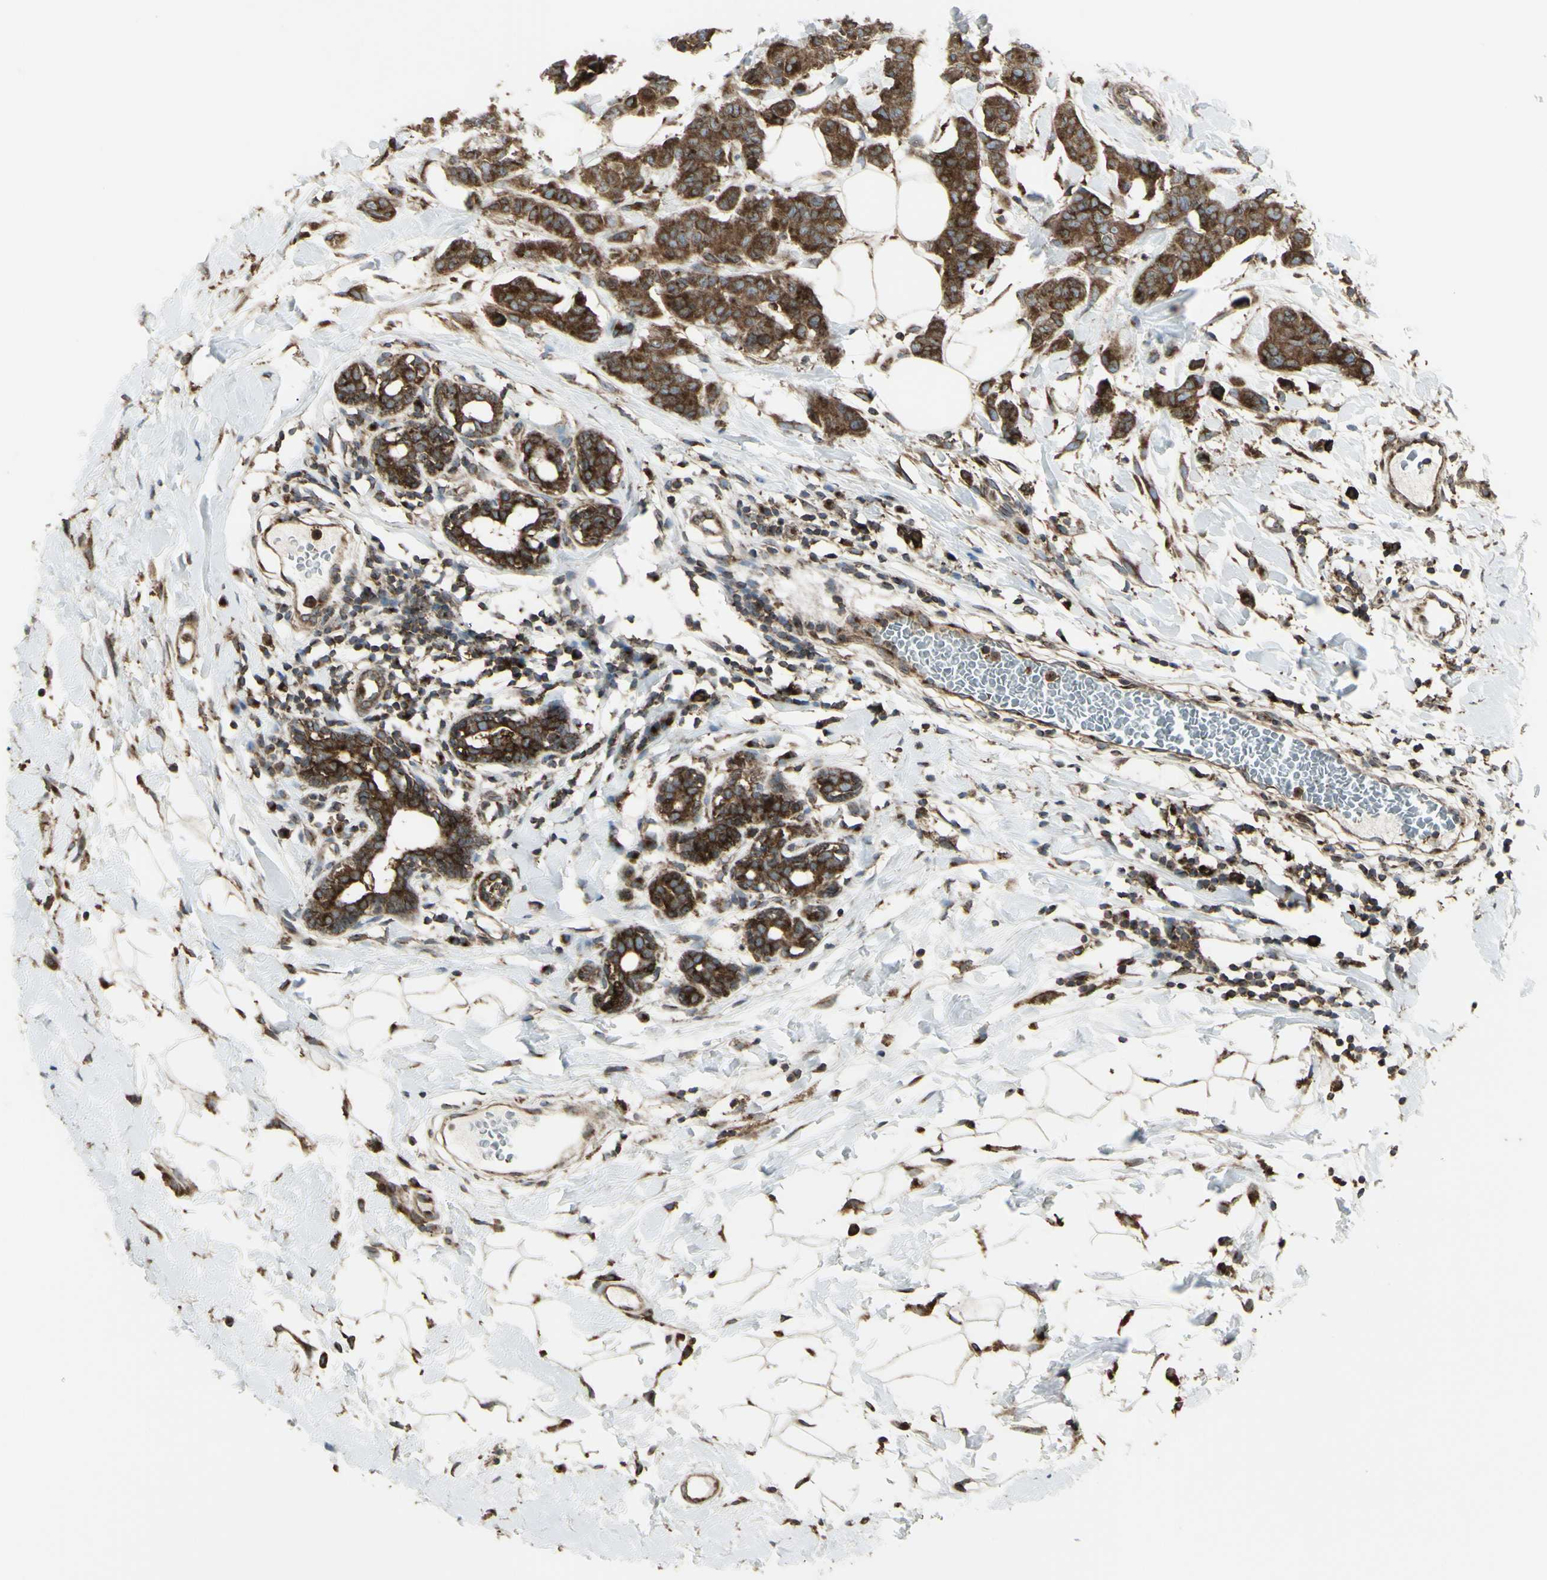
{"staining": {"intensity": "strong", "quantity": ">75%", "location": "cytoplasmic/membranous"}, "tissue": "breast cancer", "cell_type": "Tumor cells", "image_type": "cancer", "snomed": [{"axis": "morphology", "description": "Normal tissue, NOS"}, {"axis": "morphology", "description": "Duct carcinoma"}, {"axis": "topography", "description": "Breast"}], "caption": "Protein expression analysis of human intraductal carcinoma (breast) reveals strong cytoplasmic/membranous expression in about >75% of tumor cells.", "gene": "NAPA", "patient": {"sex": "female", "age": 40}}